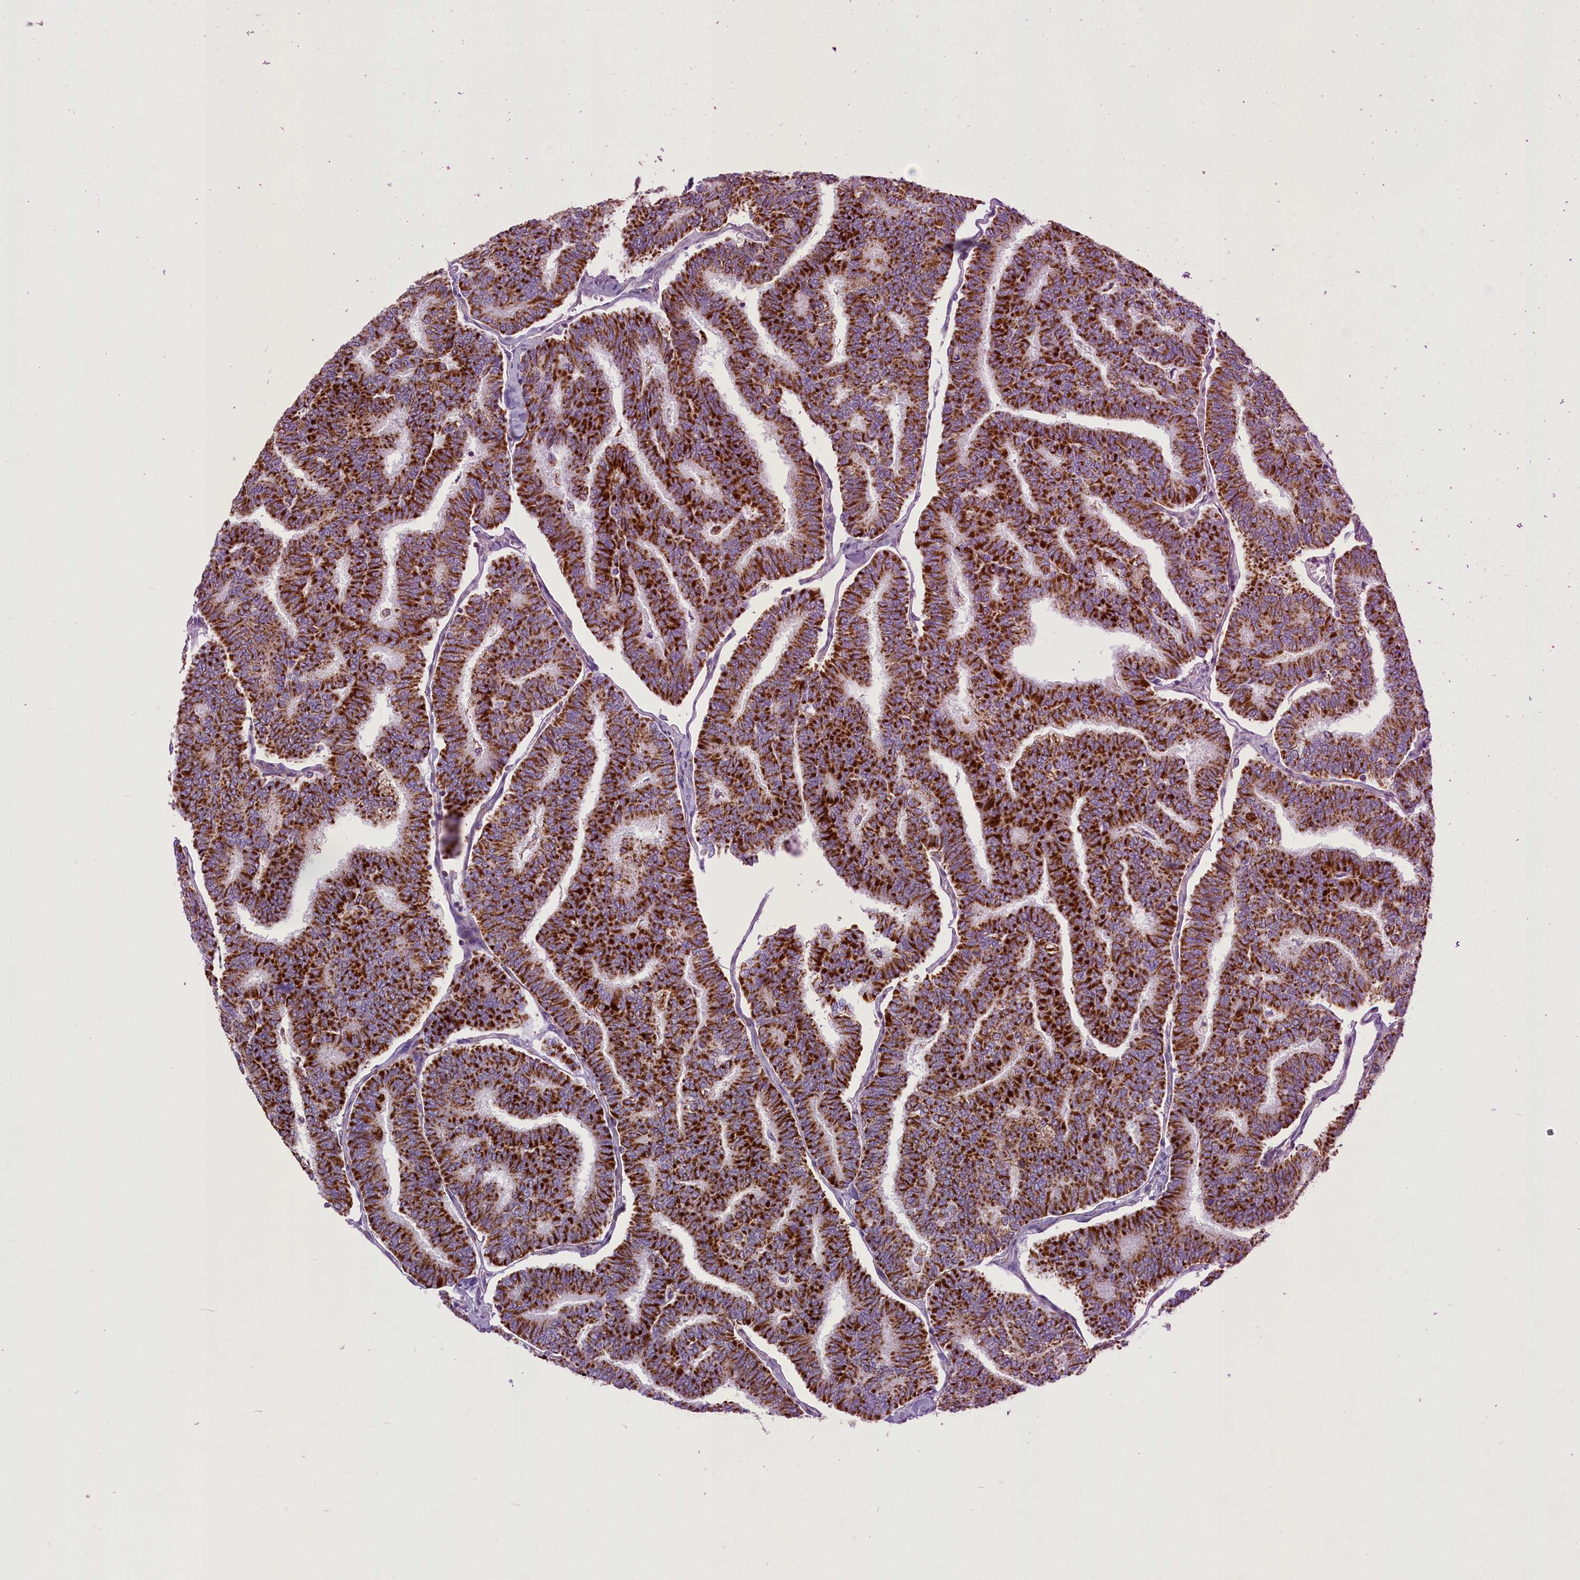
{"staining": {"intensity": "strong", "quantity": ">75%", "location": "cytoplasmic/membranous"}, "tissue": "thyroid cancer", "cell_type": "Tumor cells", "image_type": "cancer", "snomed": [{"axis": "morphology", "description": "Papillary adenocarcinoma, NOS"}, {"axis": "topography", "description": "Thyroid gland"}], "caption": "An image of human papillary adenocarcinoma (thyroid) stained for a protein shows strong cytoplasmic/membranous brown staining in tumor cells.", "gene": "ICA1L", "patient": {"sex": "female", "age": 35}}